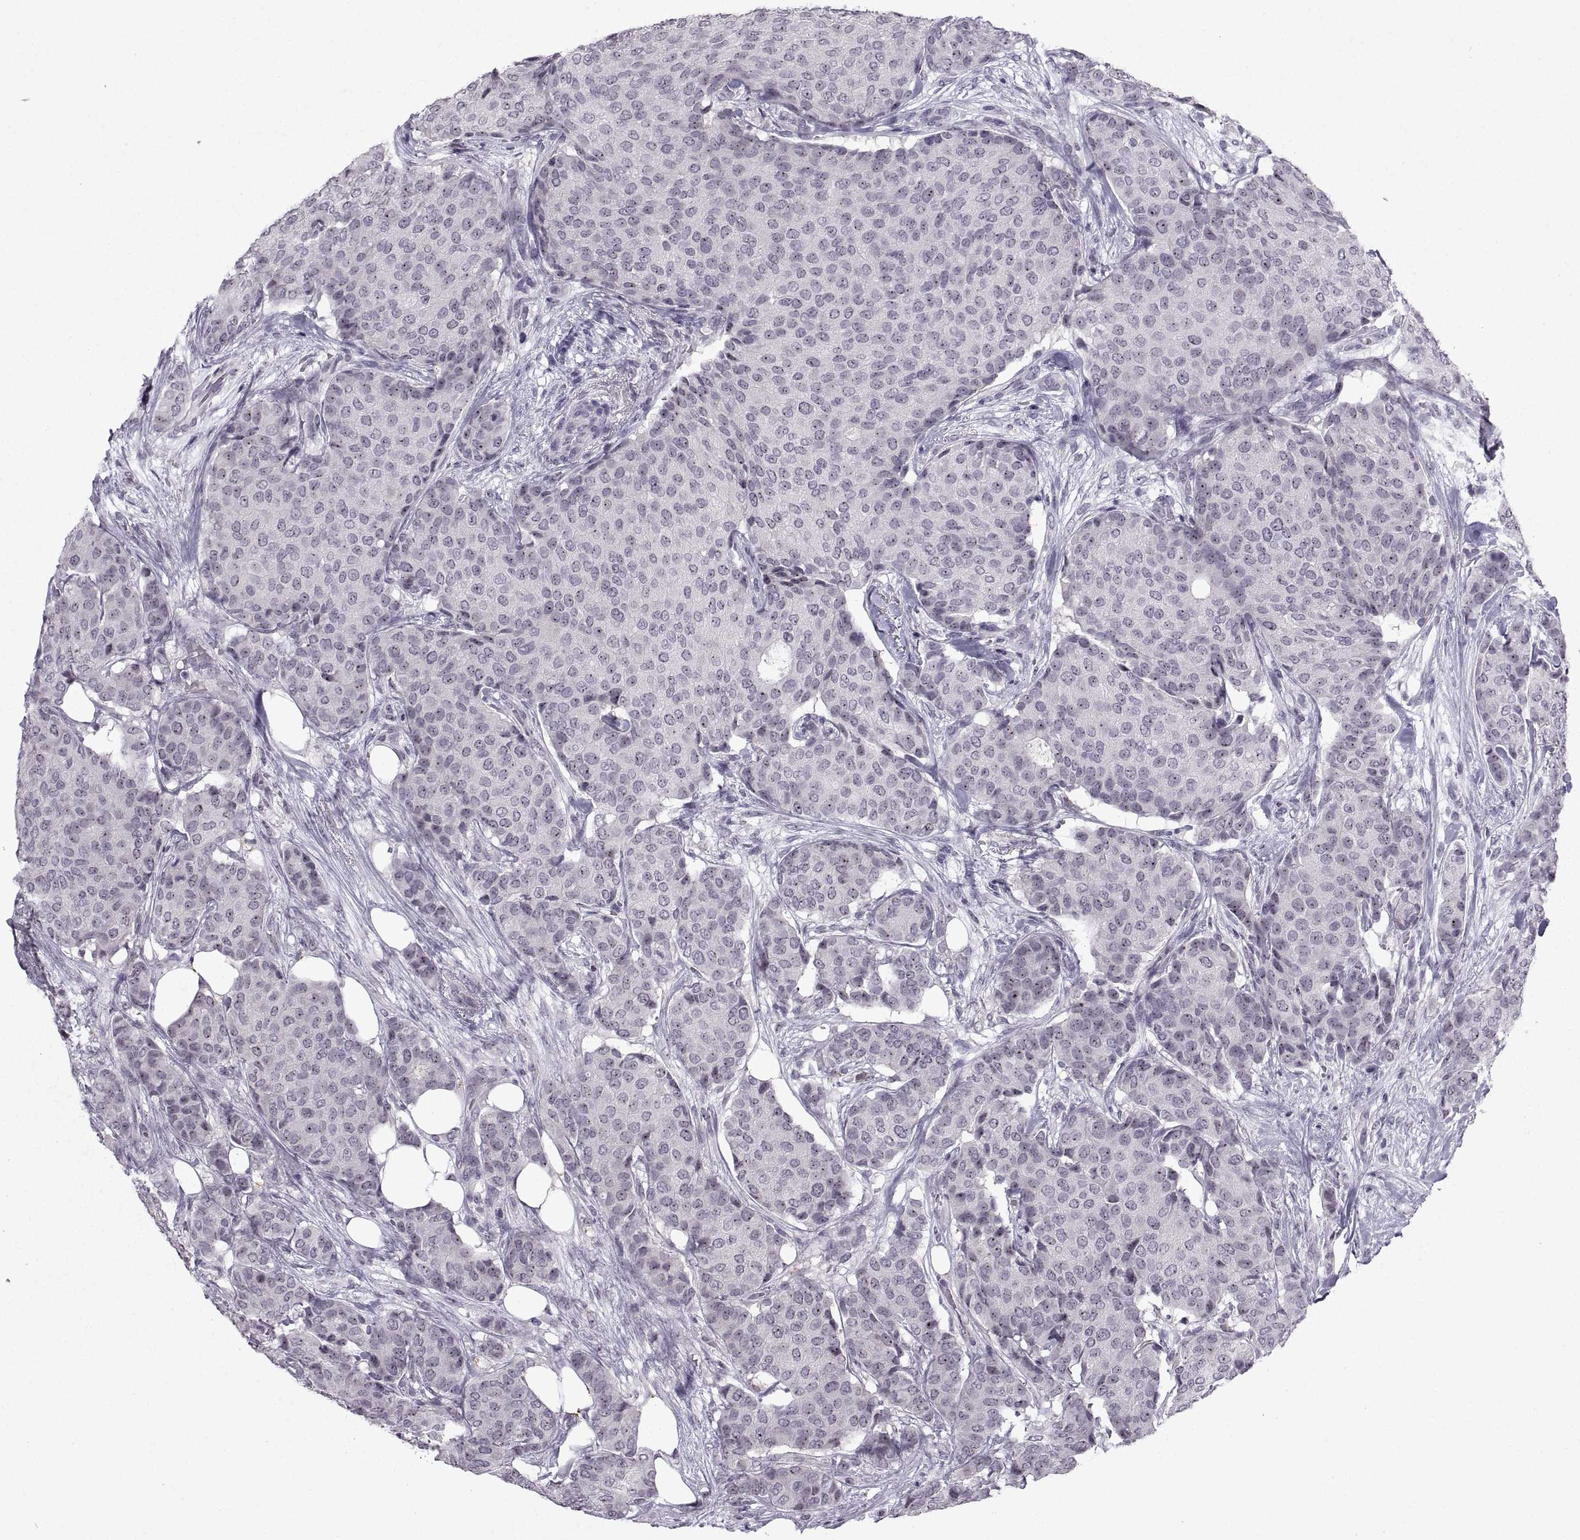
{"staining": {"intensity": "weak", "quantity": "25%-75%", "location": "nuclear"}, "tissue": "breast cancer", "cell_type": "Tumor cells", "image_type": "cancer", "snomed": [{"axis": "morphology", "description": "Duct carcinoma"}, {"axis": "topography", "description": "Breast"}], "caption": "Protein staining by immunohistochemistry (IHC) demonstrates weak nuclear expression in approximately 25%-75% of tumor cells in breast invasive ductal carcinoma.", "gene": "SINHCAF", "patient": {"sex": "female", "age": 75}}